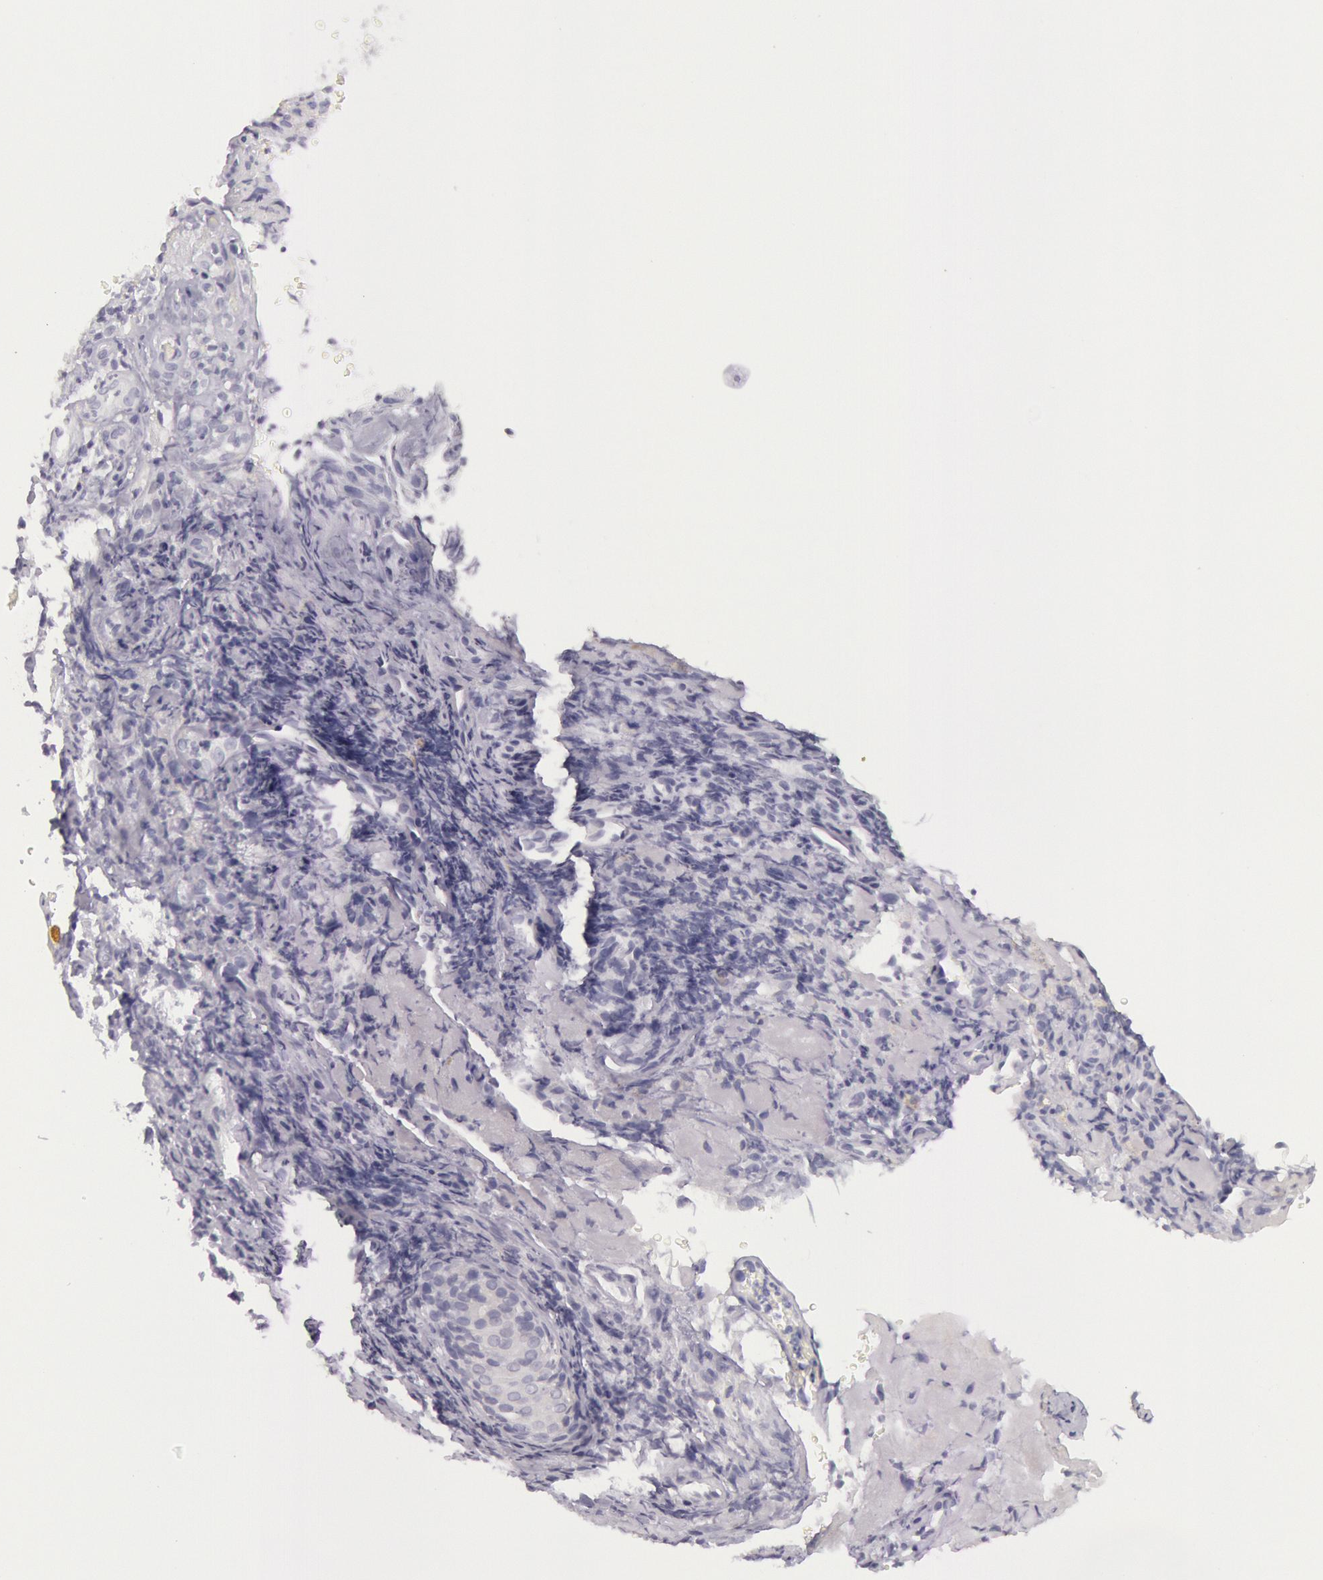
{"staining": {"intensity": "negative", "quantity": "none", "location": "none"}, "tissue": "melanoma", "cell_type": "Tumor cells", "image_type": "cancer", "snomed": [{"axis": "morphology", "description": "Malignant melanoma, NOS"}, {"axis": "topography", "description": "Skin"}], "caption": "The micrograph exhibits no staining of tumor cells in melanoma.", "gene": "CKB", "patient": {"sex": "male", "age": 75}}